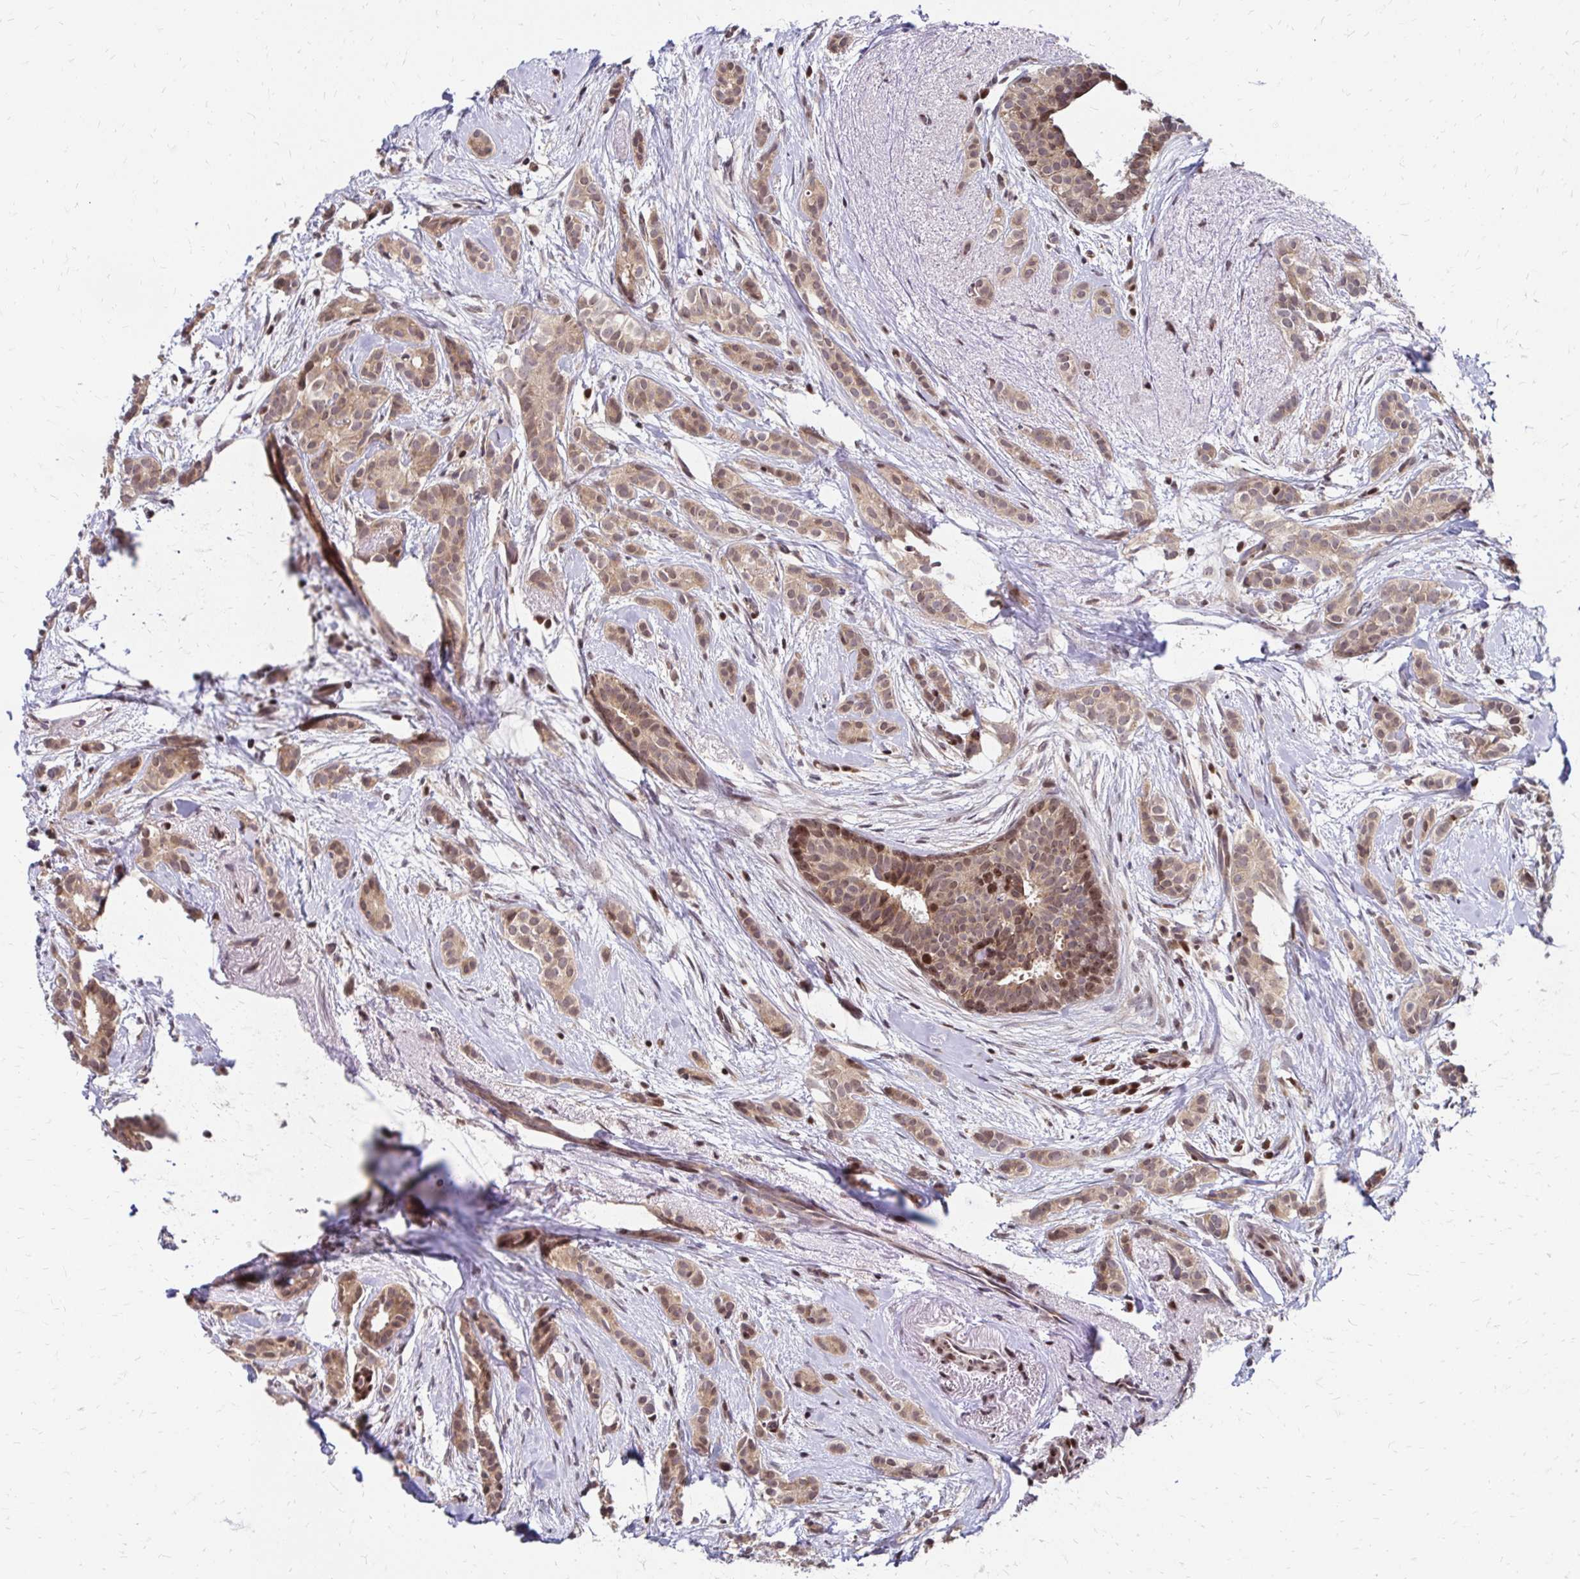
{"staining": {"intensity": "weak", "quantity": "25%-75%", "location": "cytoplasmic/membranous"}, "tissue": "breast cancer", "cell_type": "Tumor cells", "image_type": "cancer", "snomed": [{"axis": "morphology", "description": "Duct carcinoma"}, {"axis": "topography", "description": "Breast"}], "caption": "The micrograph displays staining of breast cancer, revealing weak cytoplasmic/membranous protein staining (brown color) within tumor cells. (DAB (3,3'-diaminobenzidine) IHC with brightfield microscopy, high magnification).", "gene": "CBX7", "patient": {"sex": "female", "age": 65}}